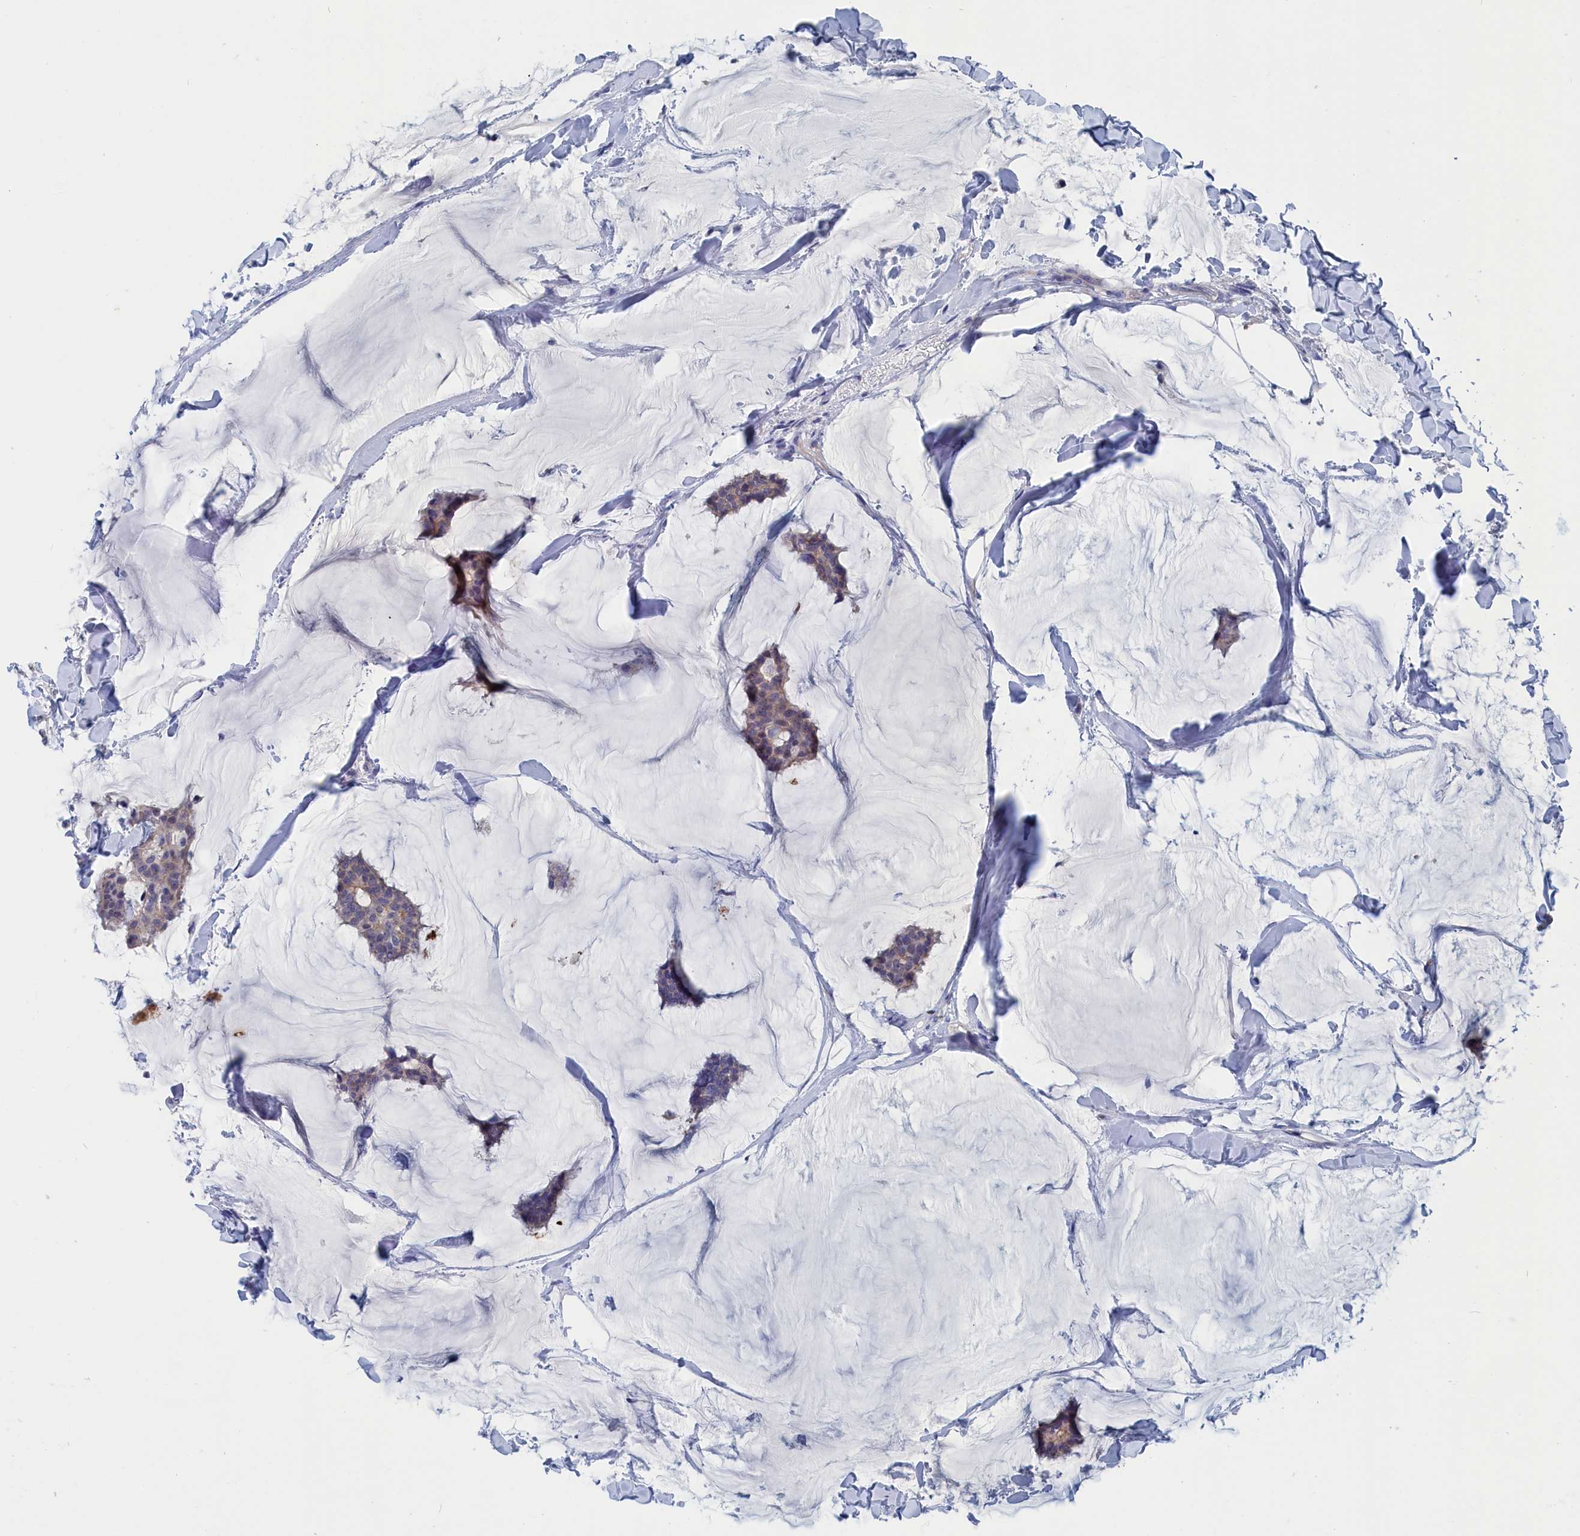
{"staining": {"intensity": "negative", "quantity": "none", "location": "none"}, "tissue": "breast cancer", "cell_type": "Tumor cells", "image_type": "cancer", "snomed": [{"axis": "morphology", "description": "Duct carcinoma"}, {"axis": "topography", "description": "Breast"}], "caption": "The image demonstrates no significant staining in tumor cells of invasive ductal carcinoma (breast). The staining is performed using DAB (3,3'-diaminobenzidine) brown chromogen with nuclei counter-stained in using hematoxylin.", "gene": "MARCHF3", "patient": {"sex": "female", "age": 93}}